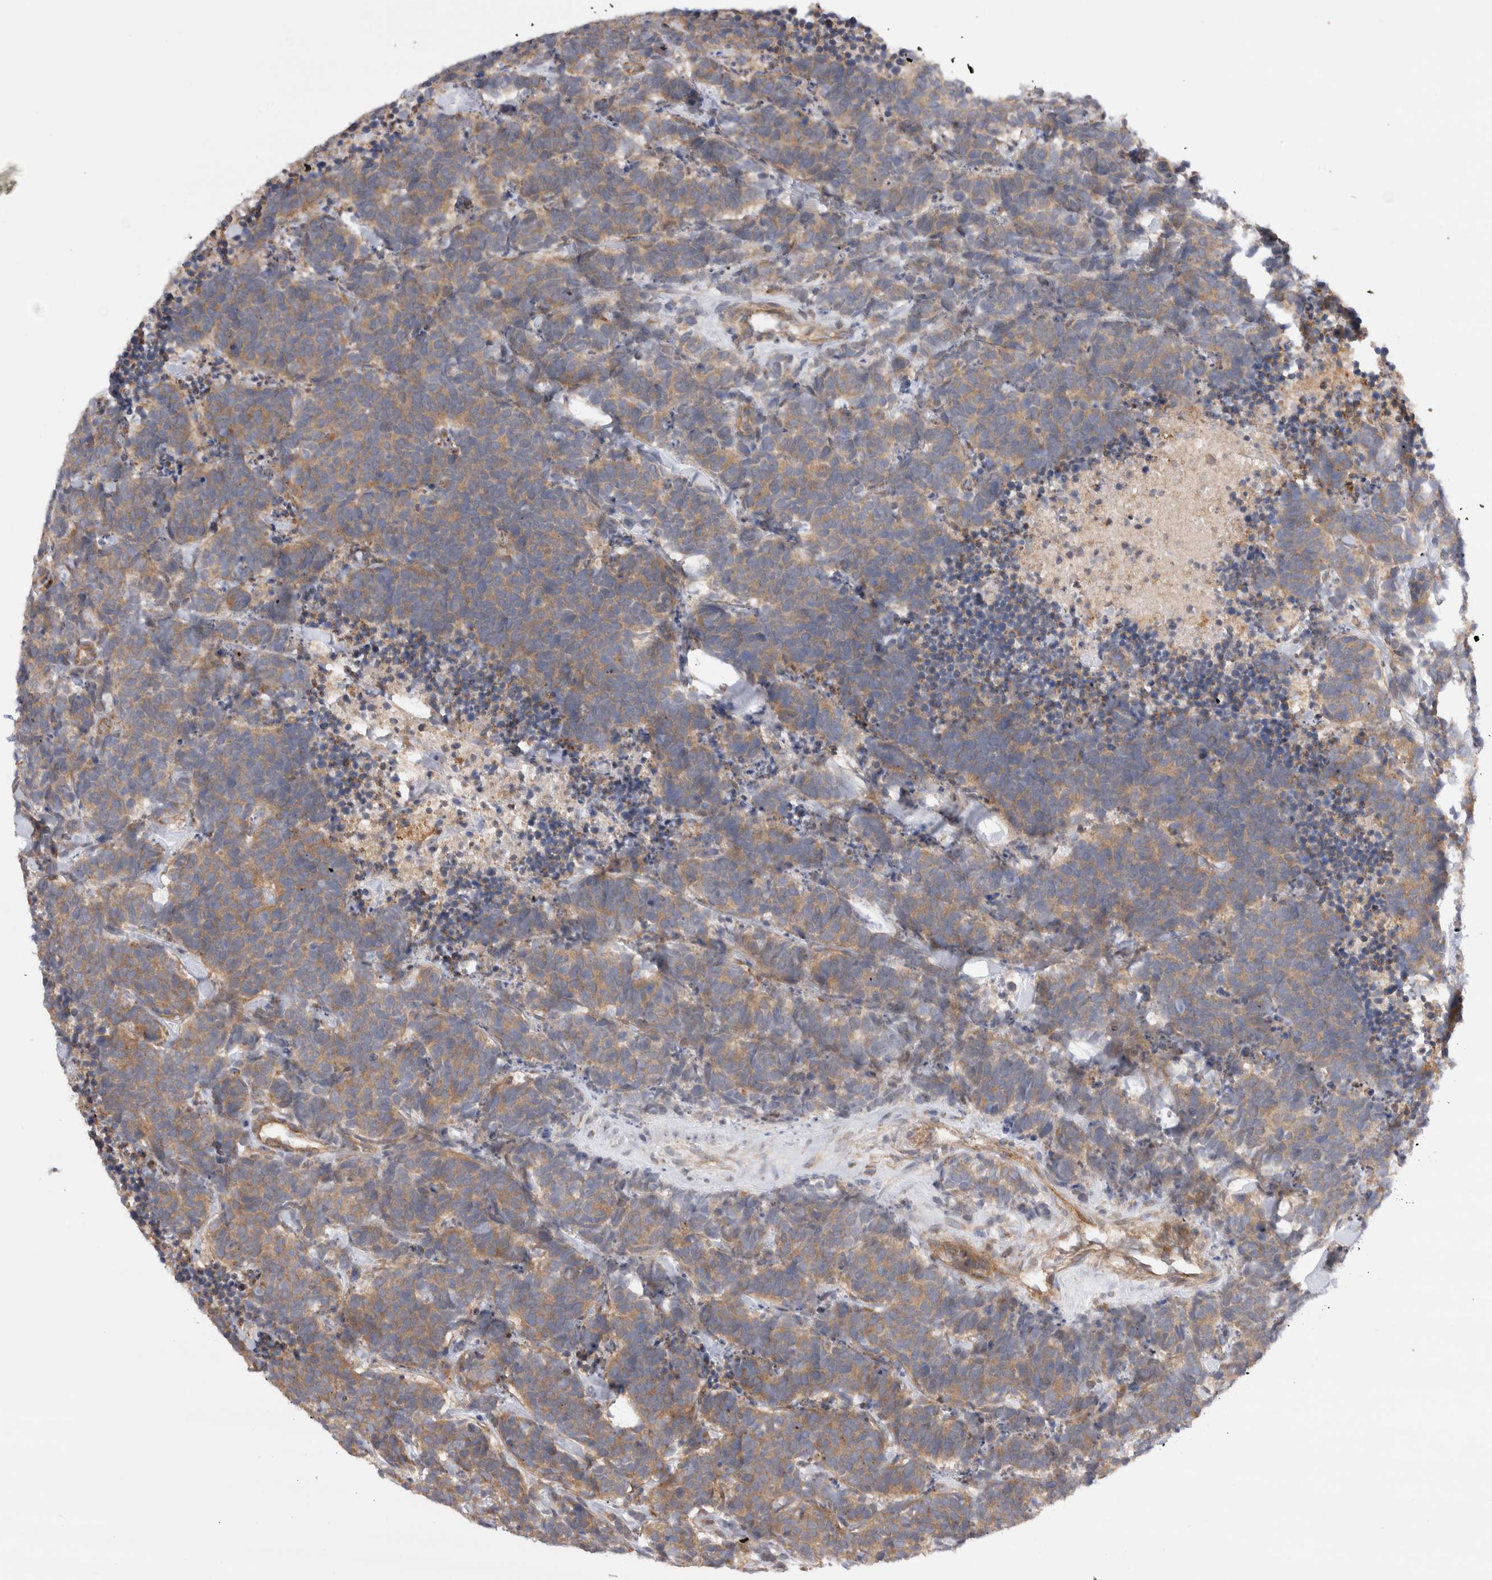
{"staining": {"intensity": "weak", "quantity": ">75%", "location": "cytoplasmic/membranous"}, "tissue": "carcinoid", "cell_type": "Tumor cells", "image_type": "cancer", "snomed": [{"axis": "morphology", "description": "Carcinoma, NOS"}, {"axis": "morphology", "description": "Carcinoid, malignant, NOS"}, {"axis": "topography", "description": "Urinary bladder"}], "caption": "Carcinoma stained with a brown dye shows weak cytoplasmic/membranous positive positivity in approximately >75% of tumor cells.", "gene": "PDCD10", "patient": {"sex": "male", "age": 57}}